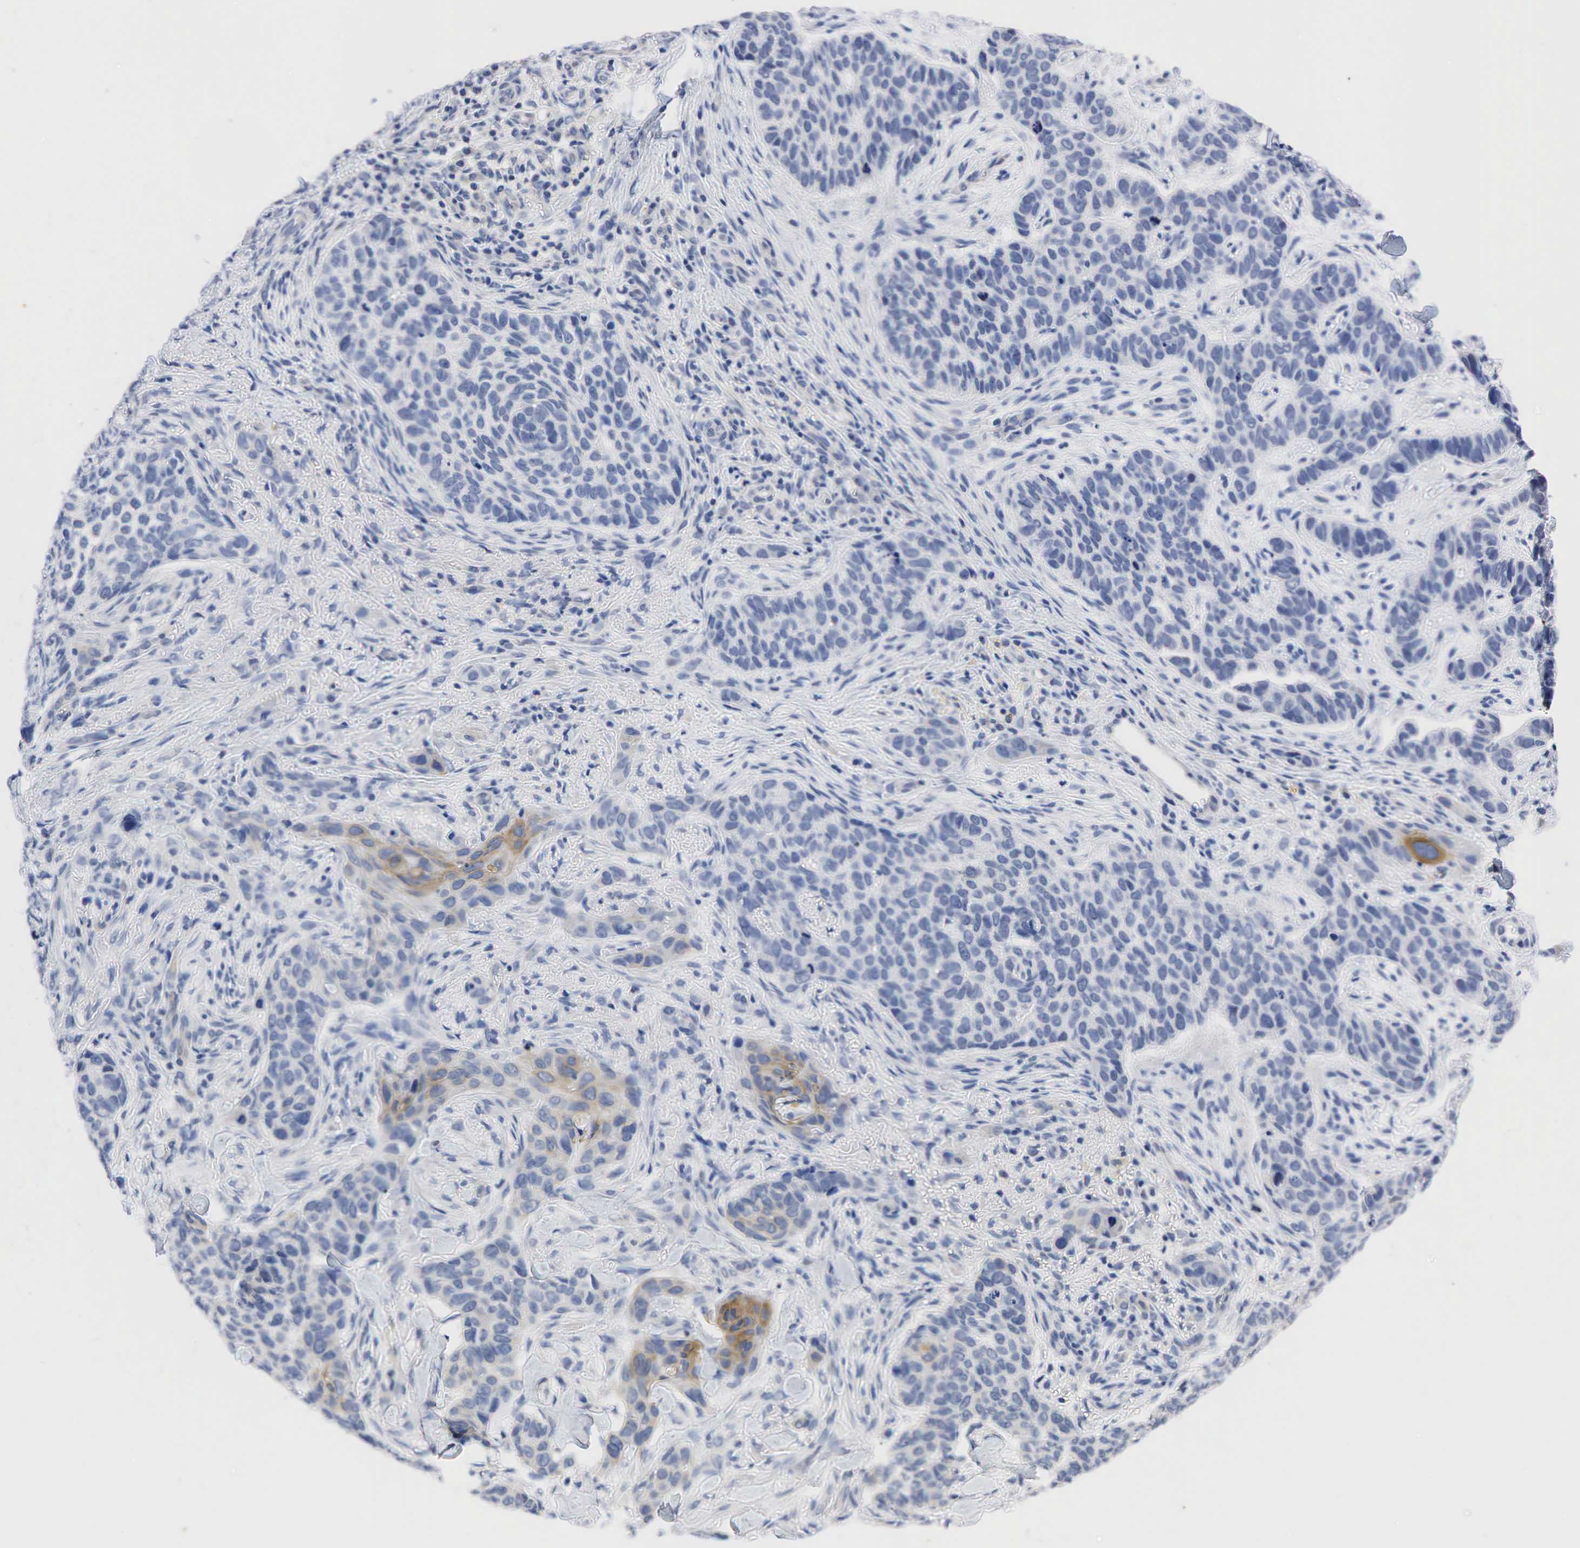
{"staining": {"intensity": "weak", "quantity": "<25%", "location": "cytoplasmic/membranous"}, "tissue": "skin cancer", "cell_type": "Tumor cells", "image_type": "cancer", "snomed": [{"axis": "morphology", "description": "Normal tissue, NOS"}, {"axis": "morphology", "description": "Basal cell carcinoma"}, {"axis": "topography", "description": "Skin"}], "caption": "This is an IHC micrograph of skin basal cell carcinoma. There is no positivity in tumor cells.", "gene": "PGR", "patient": {"sex": "male", "age": 81}}